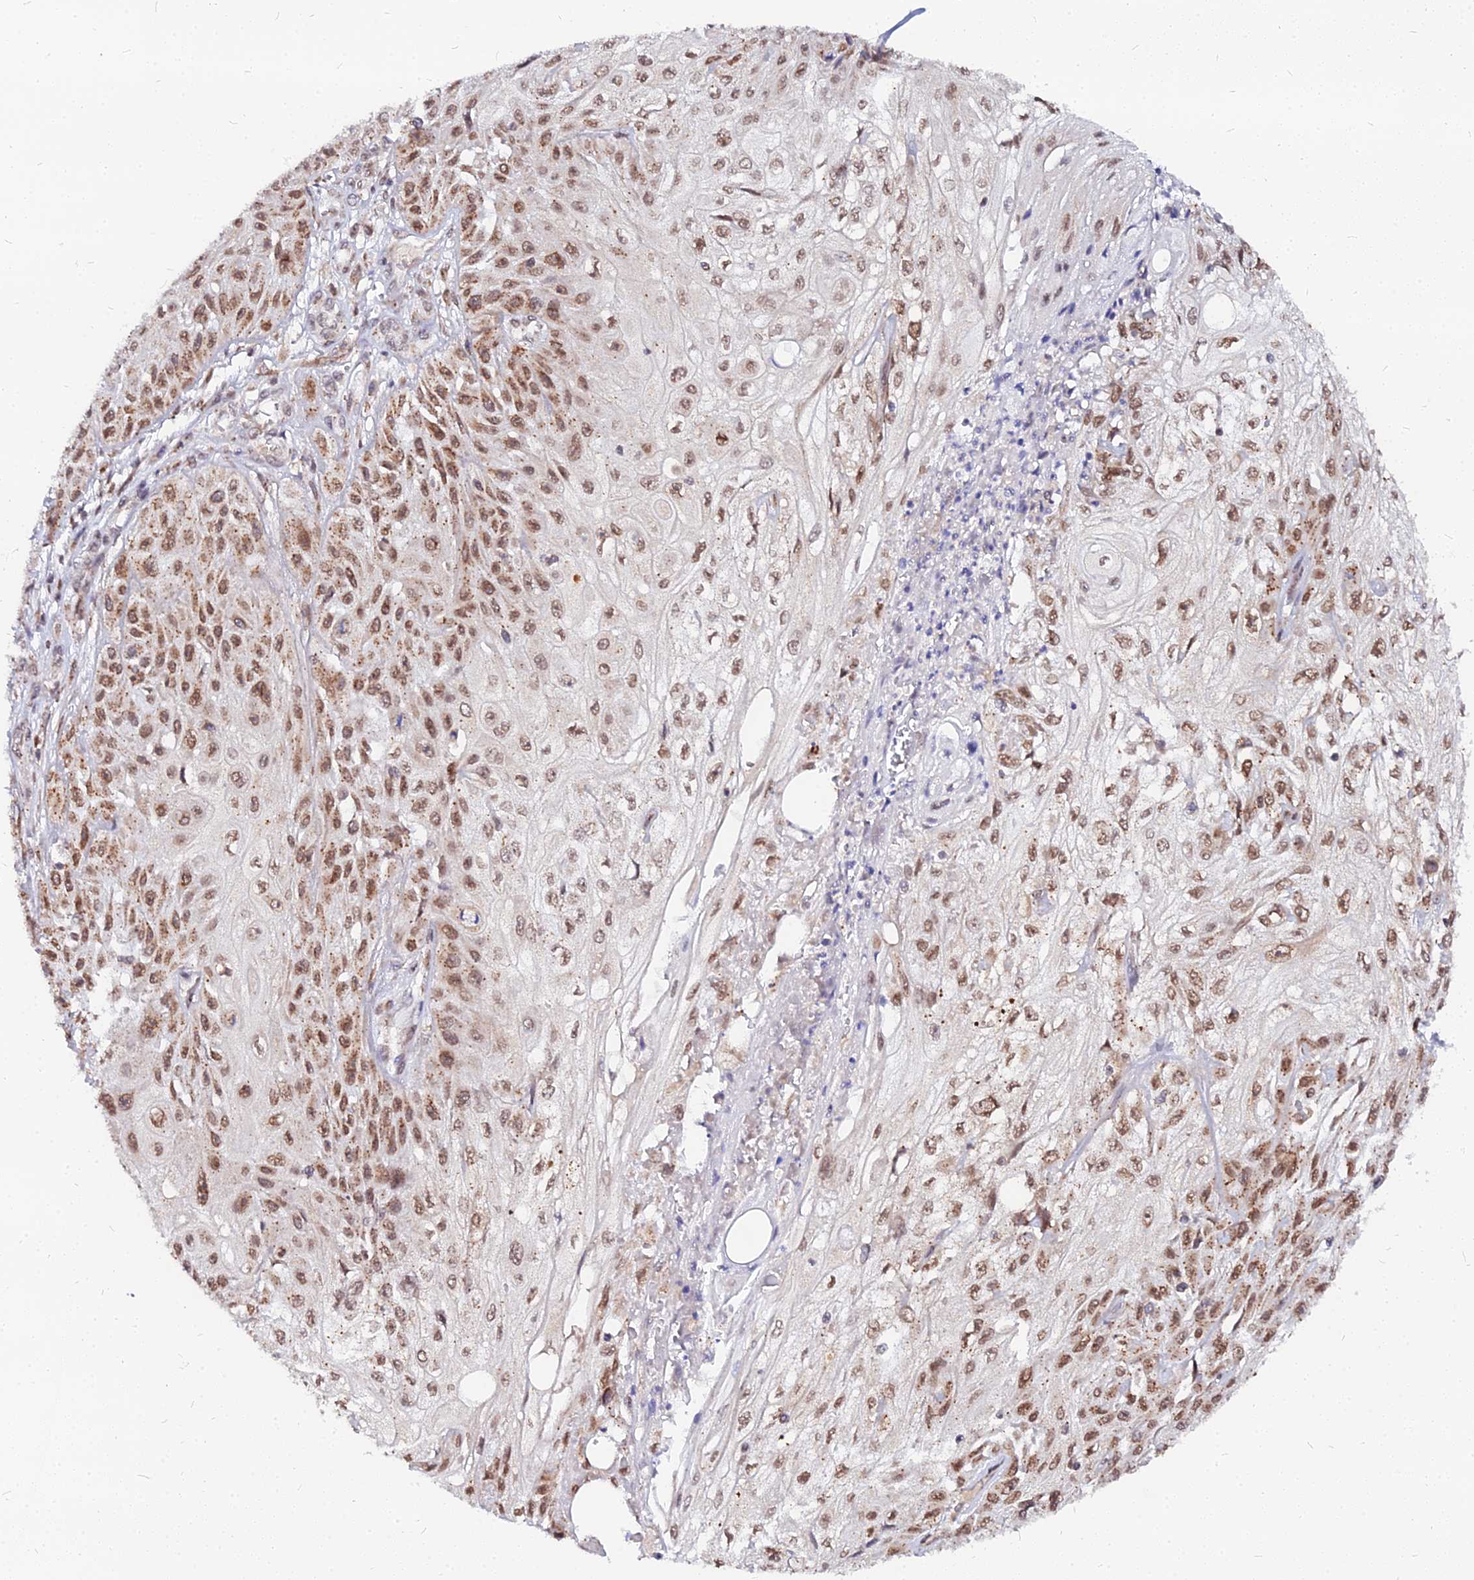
{"staining": {"intensity": "moderate", "quantity": ">75%", "location": "nuclear"}, "tissue": "skin cancer", "cell_type": "Tumor cells", "image_type": "cancer", "snomed": [{"axis": "morphology", "description": "Squamous cell carcinoma, NOS"}, {"axis": "morphology", "description": "Squamous cell carcinoma, metastatic, NOS"}, {"axis": "topography", "description": "Skin"}, {"axis": "topography", "description": "Lymph node"}], "caption": "This photomicrograph displays IHC staining of human skin cancer (squamous cell carcinoma), with medium moderate nuclear staining in about >75% of tumor cells.", "gene": "RNF121", "patient": {"sex": "male", "age": 75}}